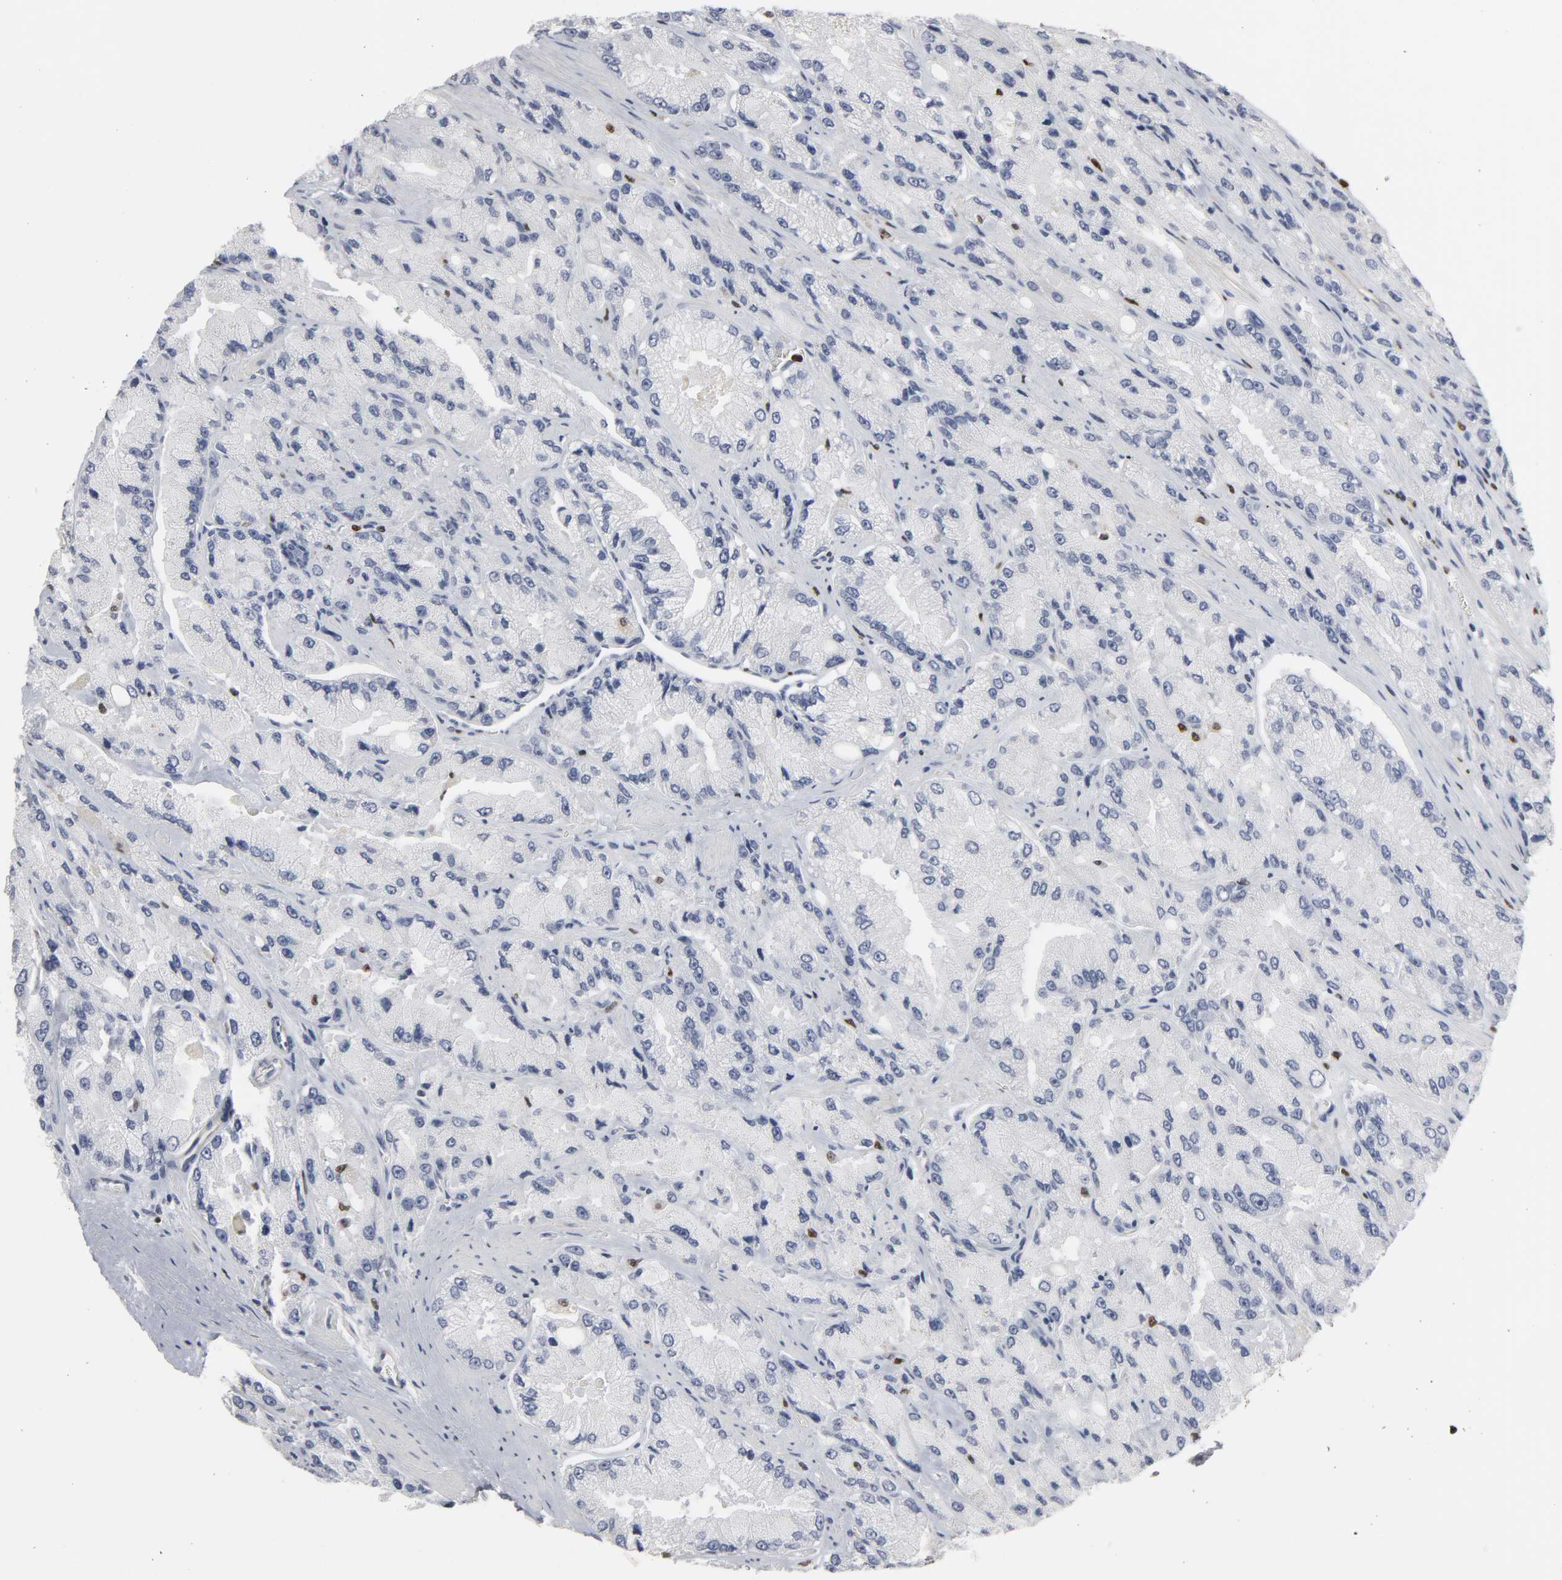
{"staining": {"intensity": "negative", "quantity": "none", "location": "none"}, "tissue": "prostate cancer", "cell_type": "Tumor cells", "image_type": "cancer", "snomed": [{"axis": "morphology", "description": "Adenocarcinoma, High grade"}, {"axis": "topography", "description": "Prostate"}], "caption": "Tumor cells show no significant protein positivity in prostate cancer. (Immunohistochemistry (ihc), brightfield microscopy, high magnification).", "gene": "SPI1", "patient": {"sex": "male", "age": 58}}